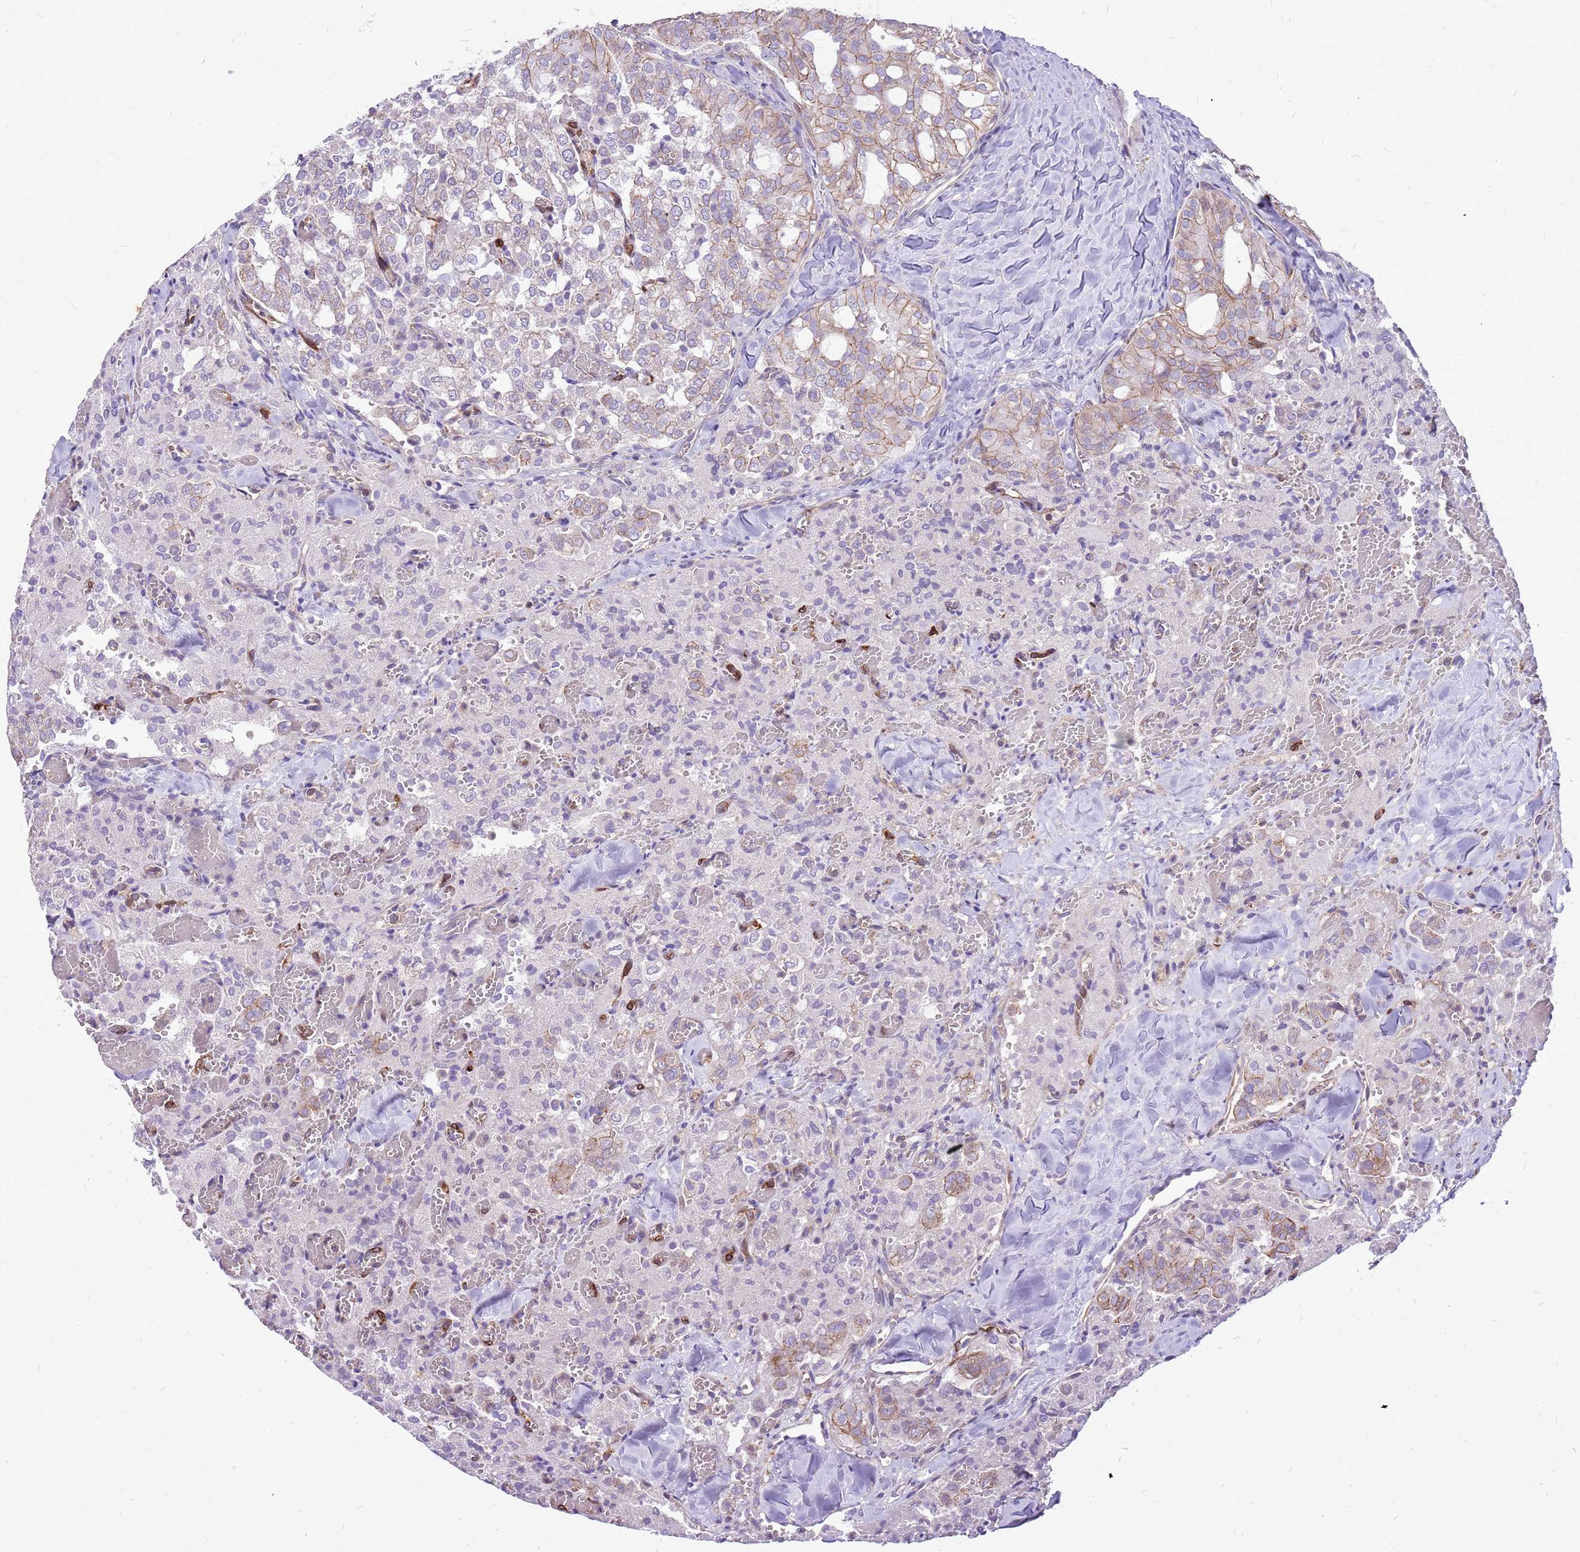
{"staining": {"intensity": "moderate", "quantity": "25%-75%", "location": "cytoplasmic/membranous"}, "tissue": "thyroid cancer", "cell_type": "Tumor cells", "image_type": "cancer", "snomed": [{"axis": "morphology", "description": "Follicular adenoma carcinoma, NOS"}, {"axis": "topography", "description": "Thyroid gland"}], "caption": "This image exhibits IHC staining of thyroid follicular adenoma carcinoma, with medium moderate cytoplasmic/membranous expression in about 25%-75% of tumor cells.", "gene": "WDR90", "patient": {"sex": "male", "age": 75}}